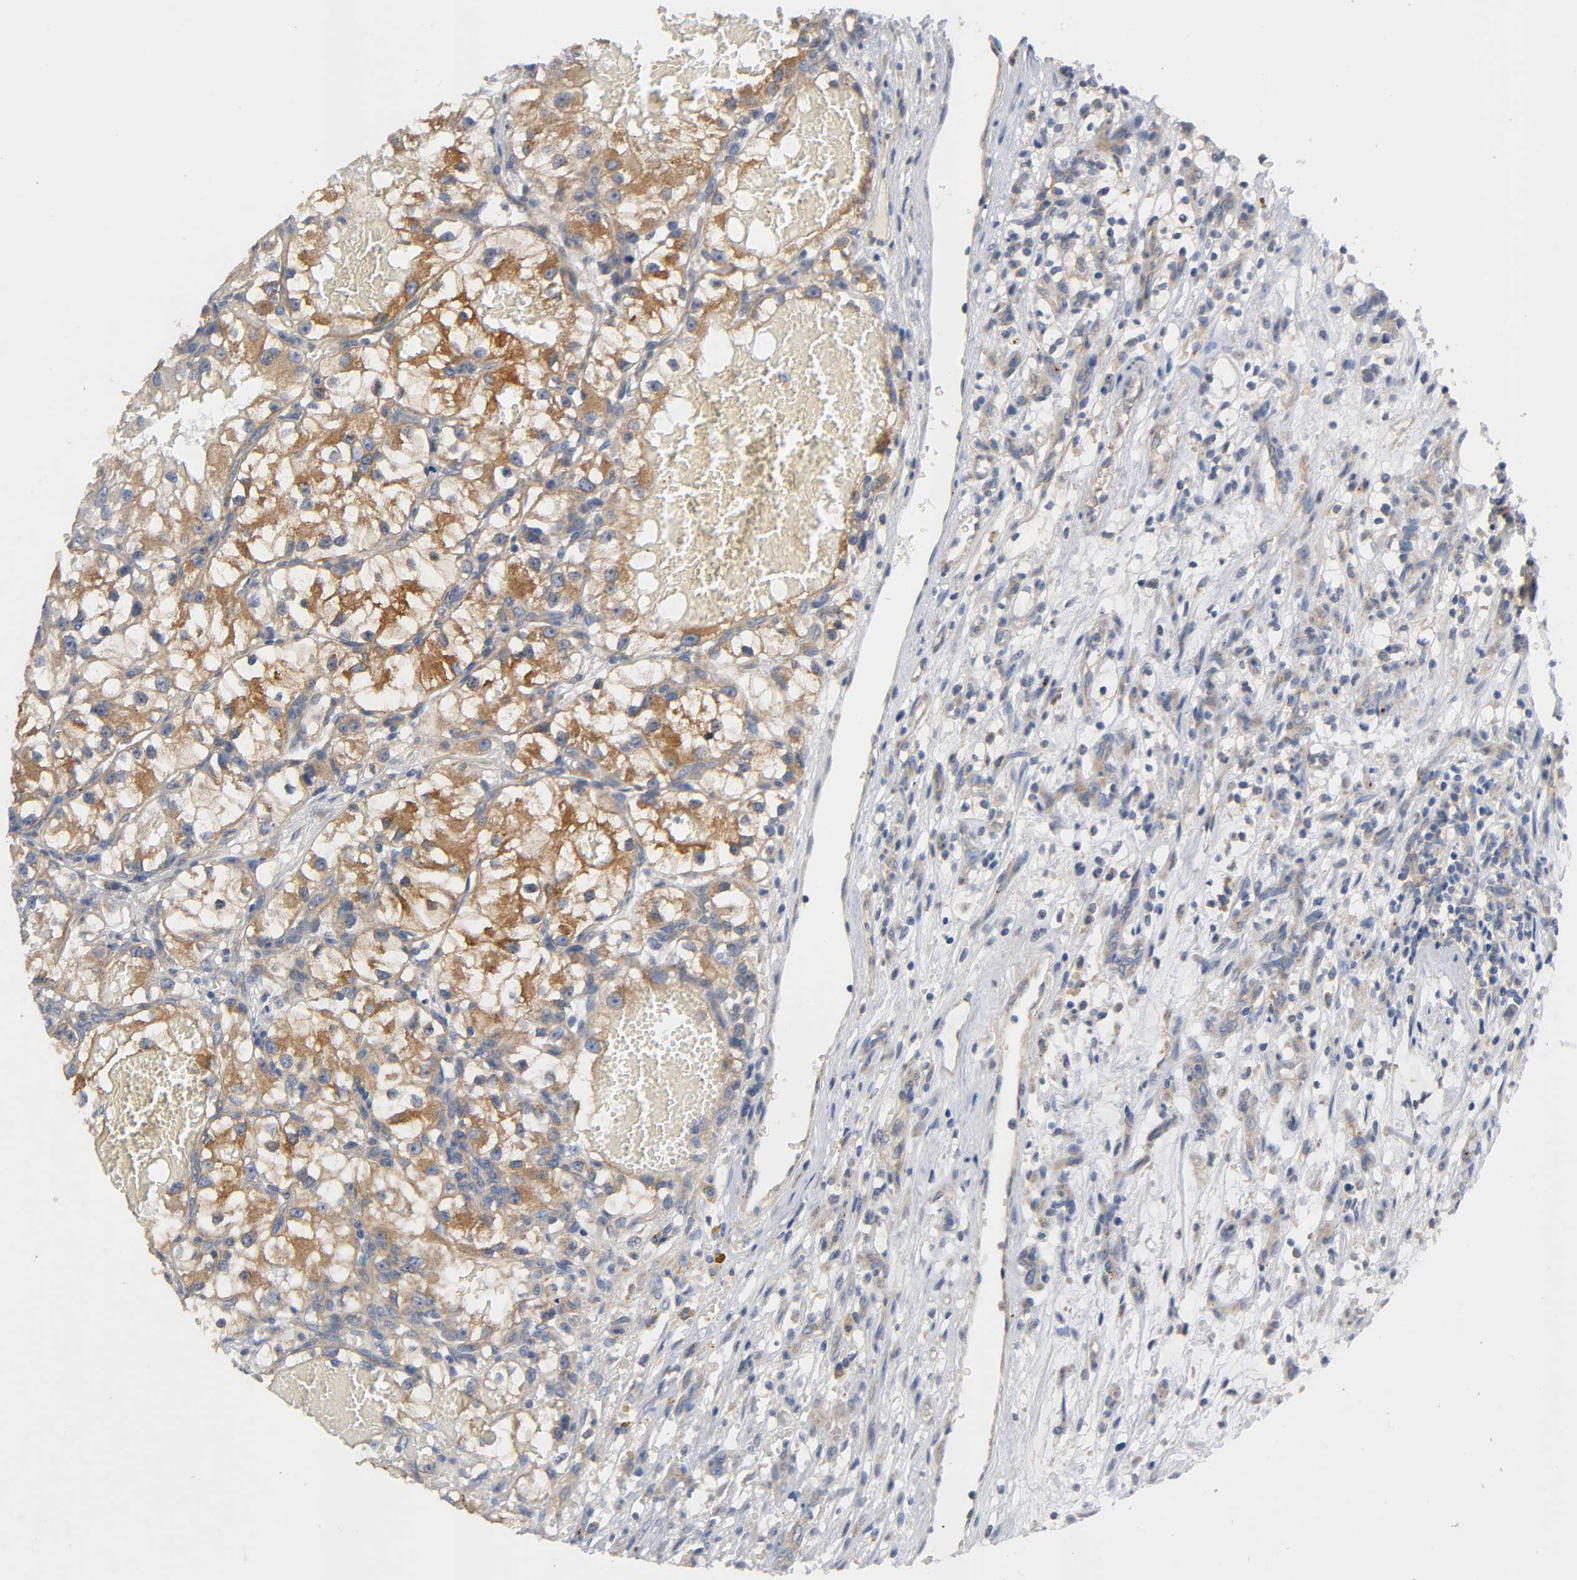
{"staining": {"intensity": "moderate", "quantity": ">75%", "location": "cytoplasmic/membranous"}, "tissue": "renal cancer", "cell_type": "Tumor cells", "image_type": "cancer", "snomed": [{"axis": "morphology", "description": "Adenocarcinoma, NOS"}, {"axis": "topography", "description": "Kidney"}], "caption": "Moderate cytoplasmic/membranous expression is identified in about >75% of tumor cells in adenocarcinoma (renal).", "gene": "HDAC6", "patient": {"sex": "female", "age": 57}}